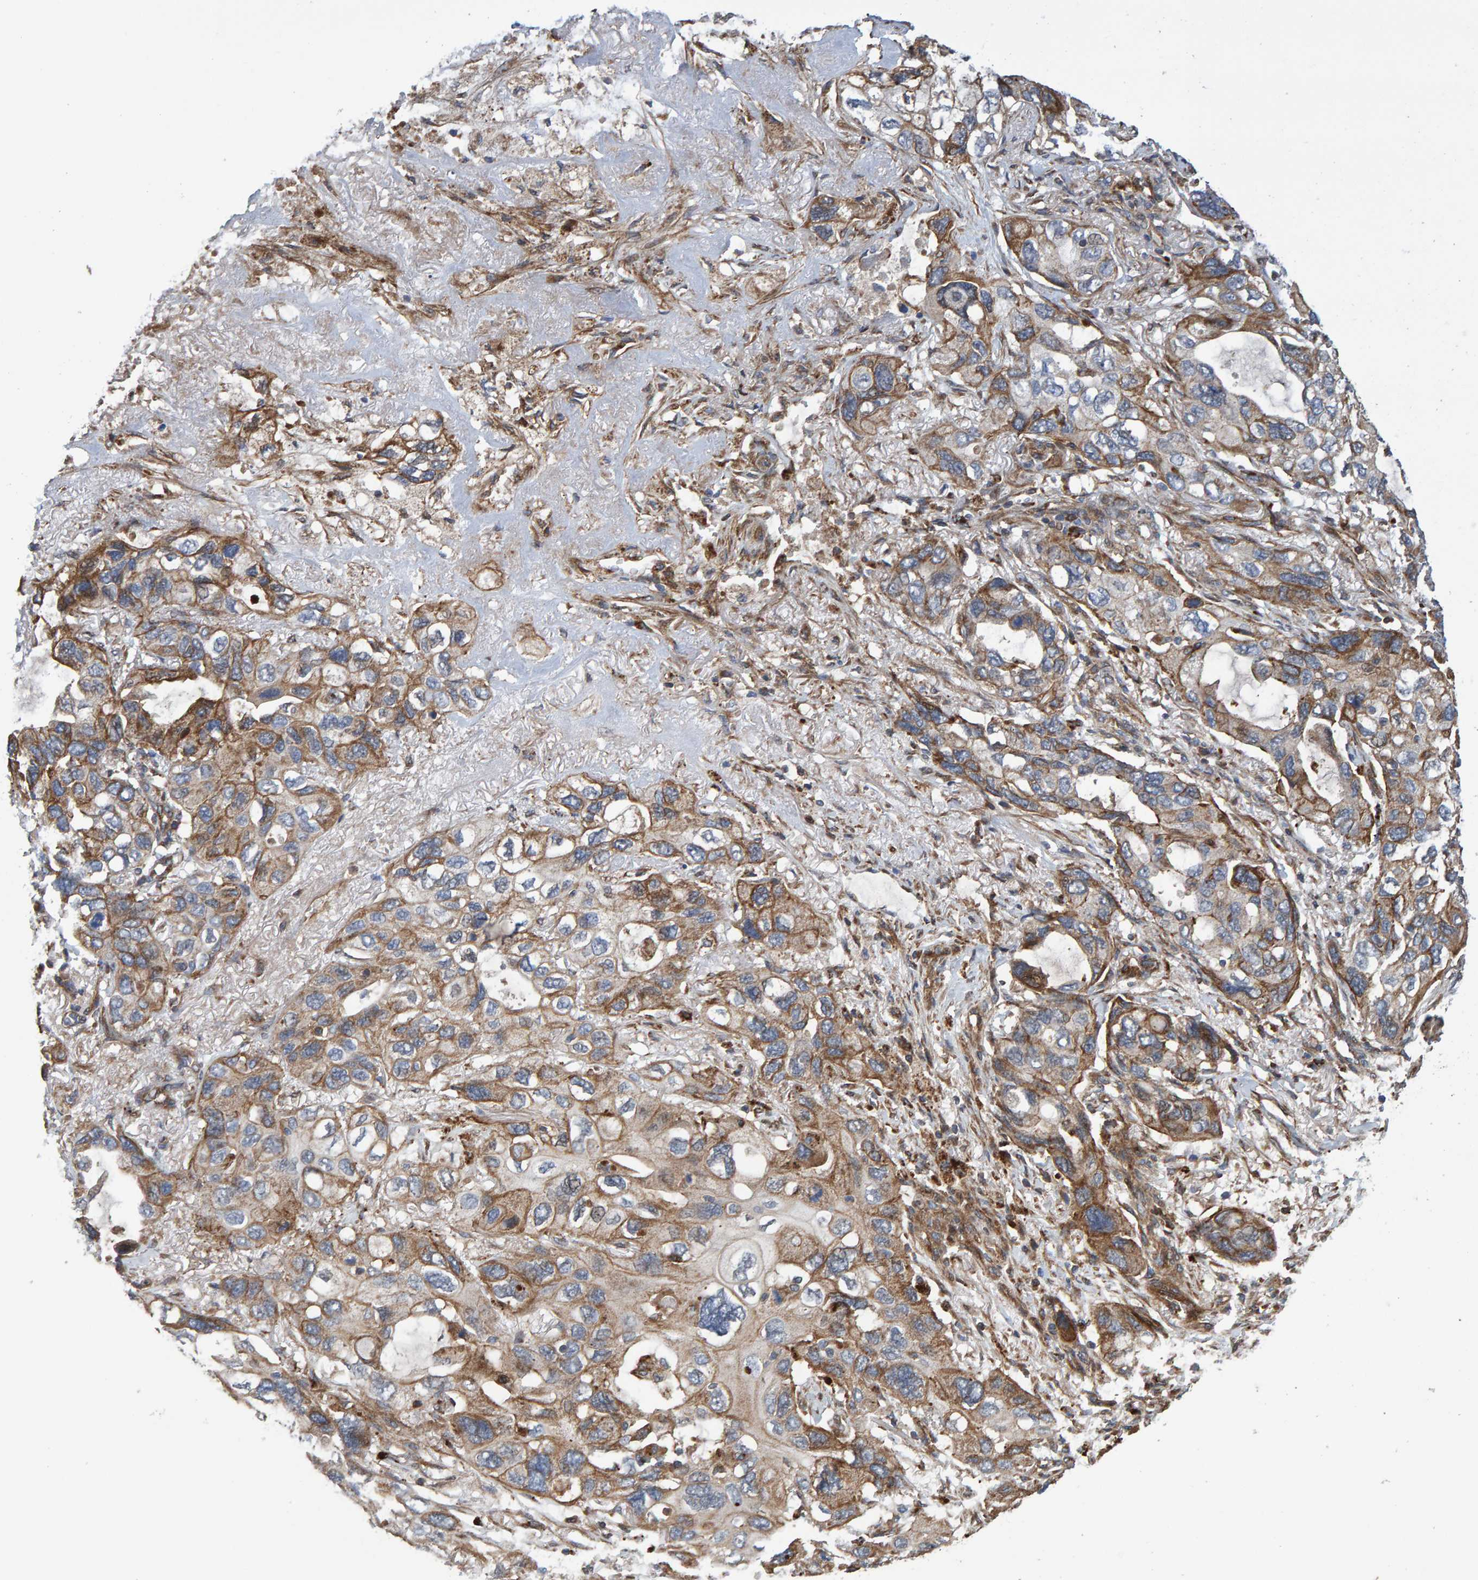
{"staining": {"intensity": "moderate", "quantity": ">75%", "location": "cytoplasmic/membranous"}, "tissue": "lung cancer", "cell_type": "Tumor cells", "image_type": "cancer", "snomed": [{"axis": "morphology", "description": "Squamous cell carcinoma, NOS"}, {"axis": "topography", "description": "Lung"}], "caption": "This histopathology image demonstrates immunohistochemistry staining of lung cancer (squamous cell carcinoma), with medium moderate cytoplasmic/membranous staining in about >75% of tumor cells.", "gene": "SLIT2", "patient": {"sex": "female", "age": 73}}